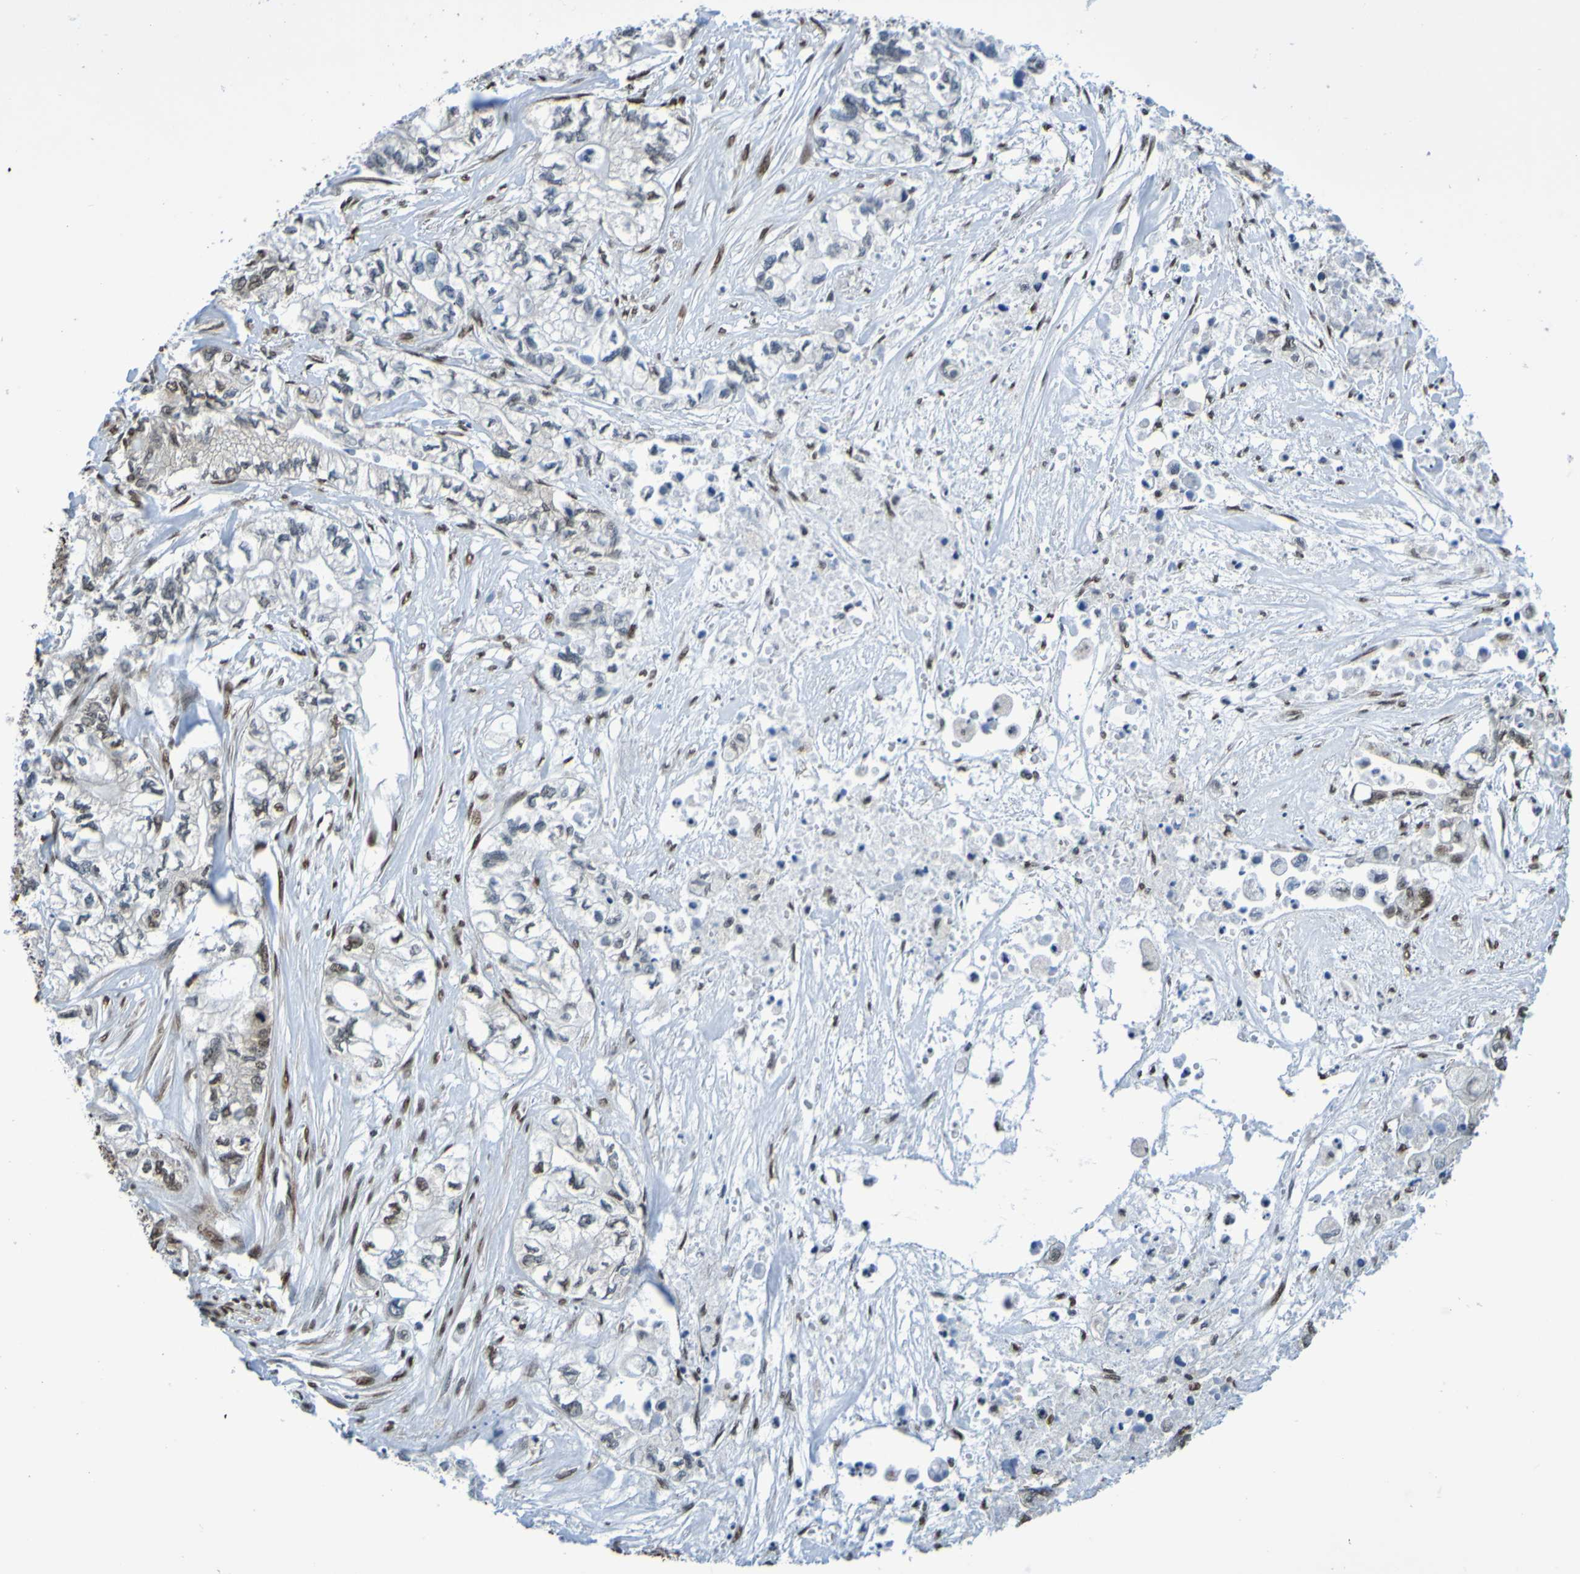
{"staining": {"intensity": "moderate", "quantity": "25%-75%", "location": "nuclear"}, "tissue": "pancreatic cancer", "cell_type": "Tumor cells", "image_type": "cancer", "snomed": [{"axis": "morphology", "description": "Adenocarcinoma, NOS"}, {"axis": "topography", "description": "Pancreas"}], "caption": "Immunohistochemical staining of human pancreatic cancer (adenocarcinoma) shows medium levels of moderate nuclear protein expression in approximately 25%-75% of tumor cells.", "gene": "HDAC2", "patient": {"sex": "male", "age": 79}}